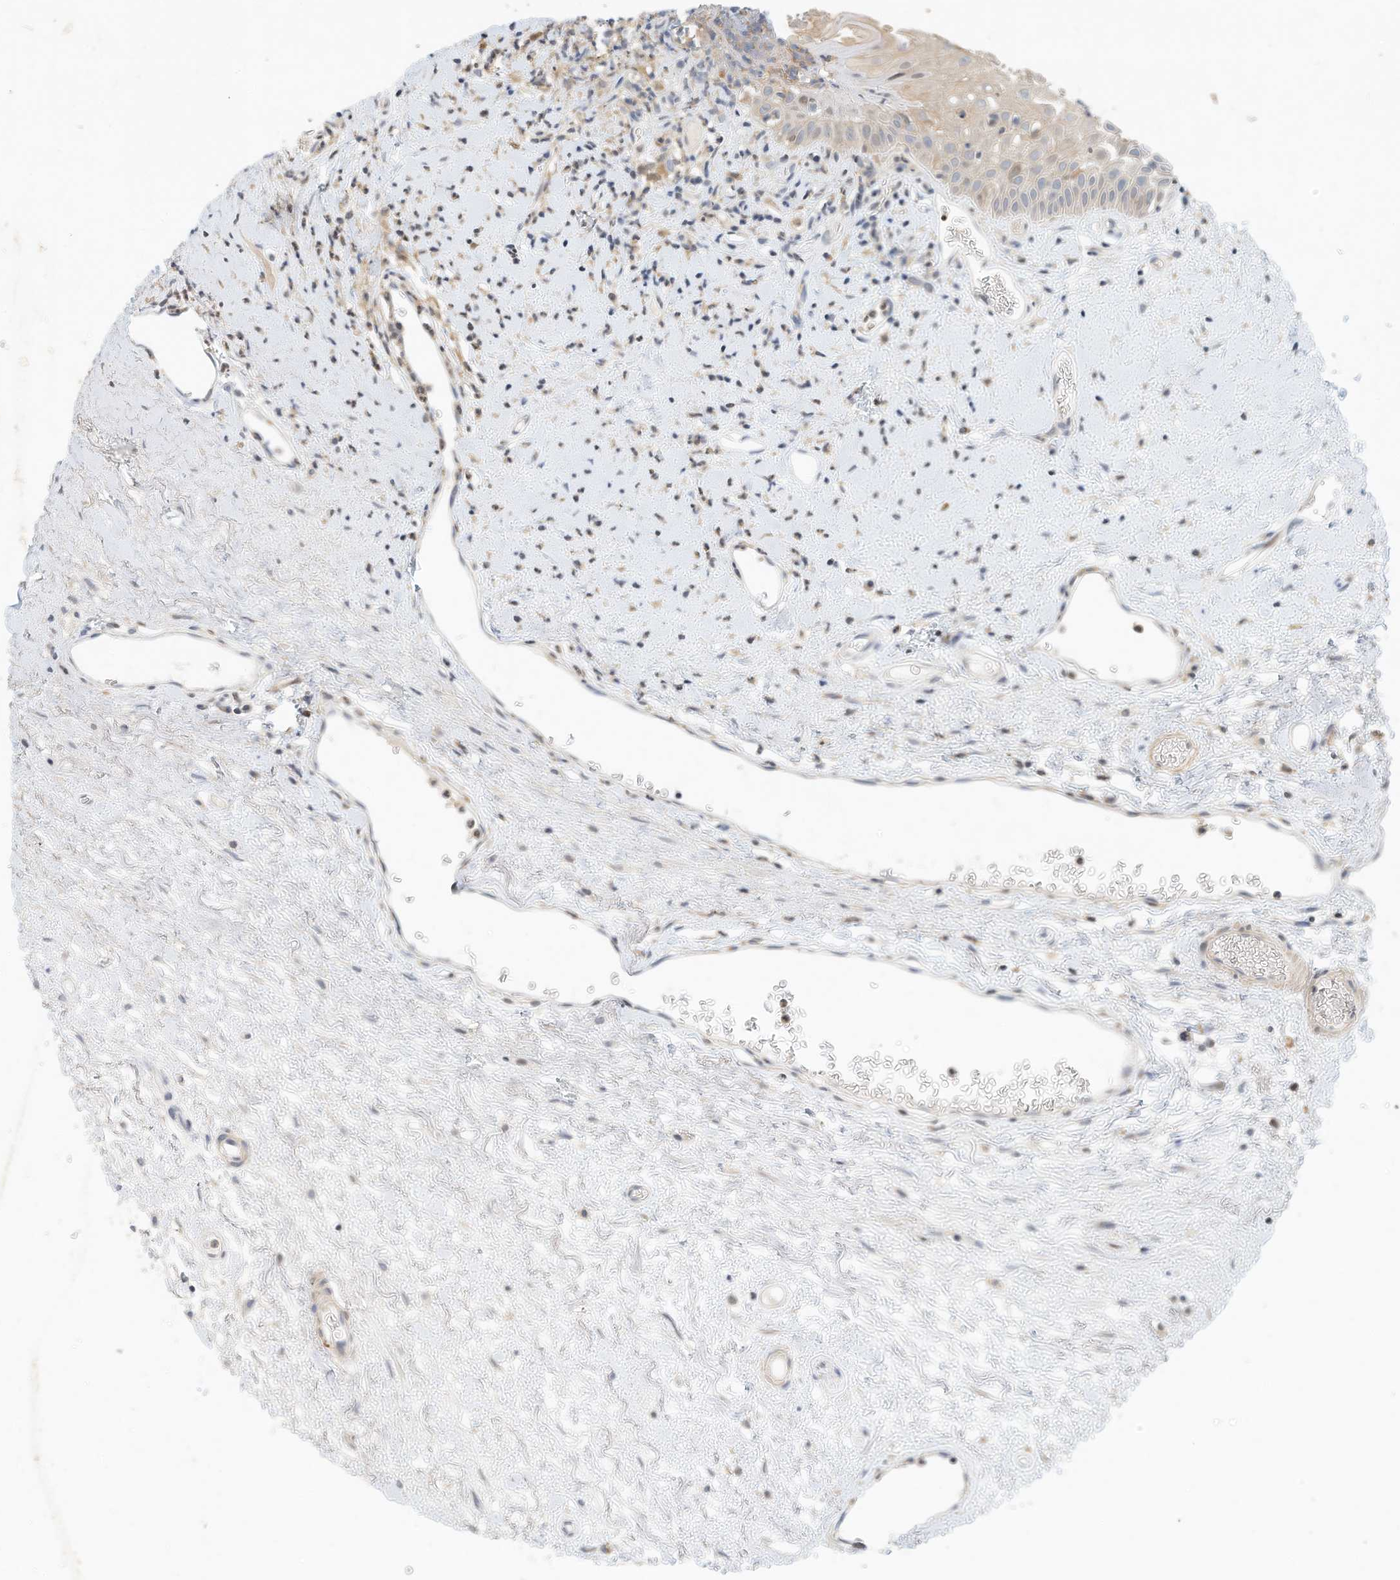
{"staining": {"intensity": "moderate", "quantity": "<25%", "location": "cytoplasmic/membranous"}, "tissue": "oral mucosa", "cell_type": "Squamous epithelial cells", "image_type": "normal", "snomed": [{"axis": "morphology", "description": "Normal tissue, NOS"}, {"axis": "topography", "description": "Oral tissue"}], "caption": "Immunohistochemistry (DAB) staining of unremarkable human oral mucosa displays moderate cytoplasmic/membranous protein positivity in about <25% of squamous epithelial cells. (Stains: DAB (3,3'-diaminobenzidine) in brown, nuclei in blue, Microscopy: brightfield microscopy at high magnification).", "gene": "MICAL1", "patient": {"sex": "female", "age": 76}}